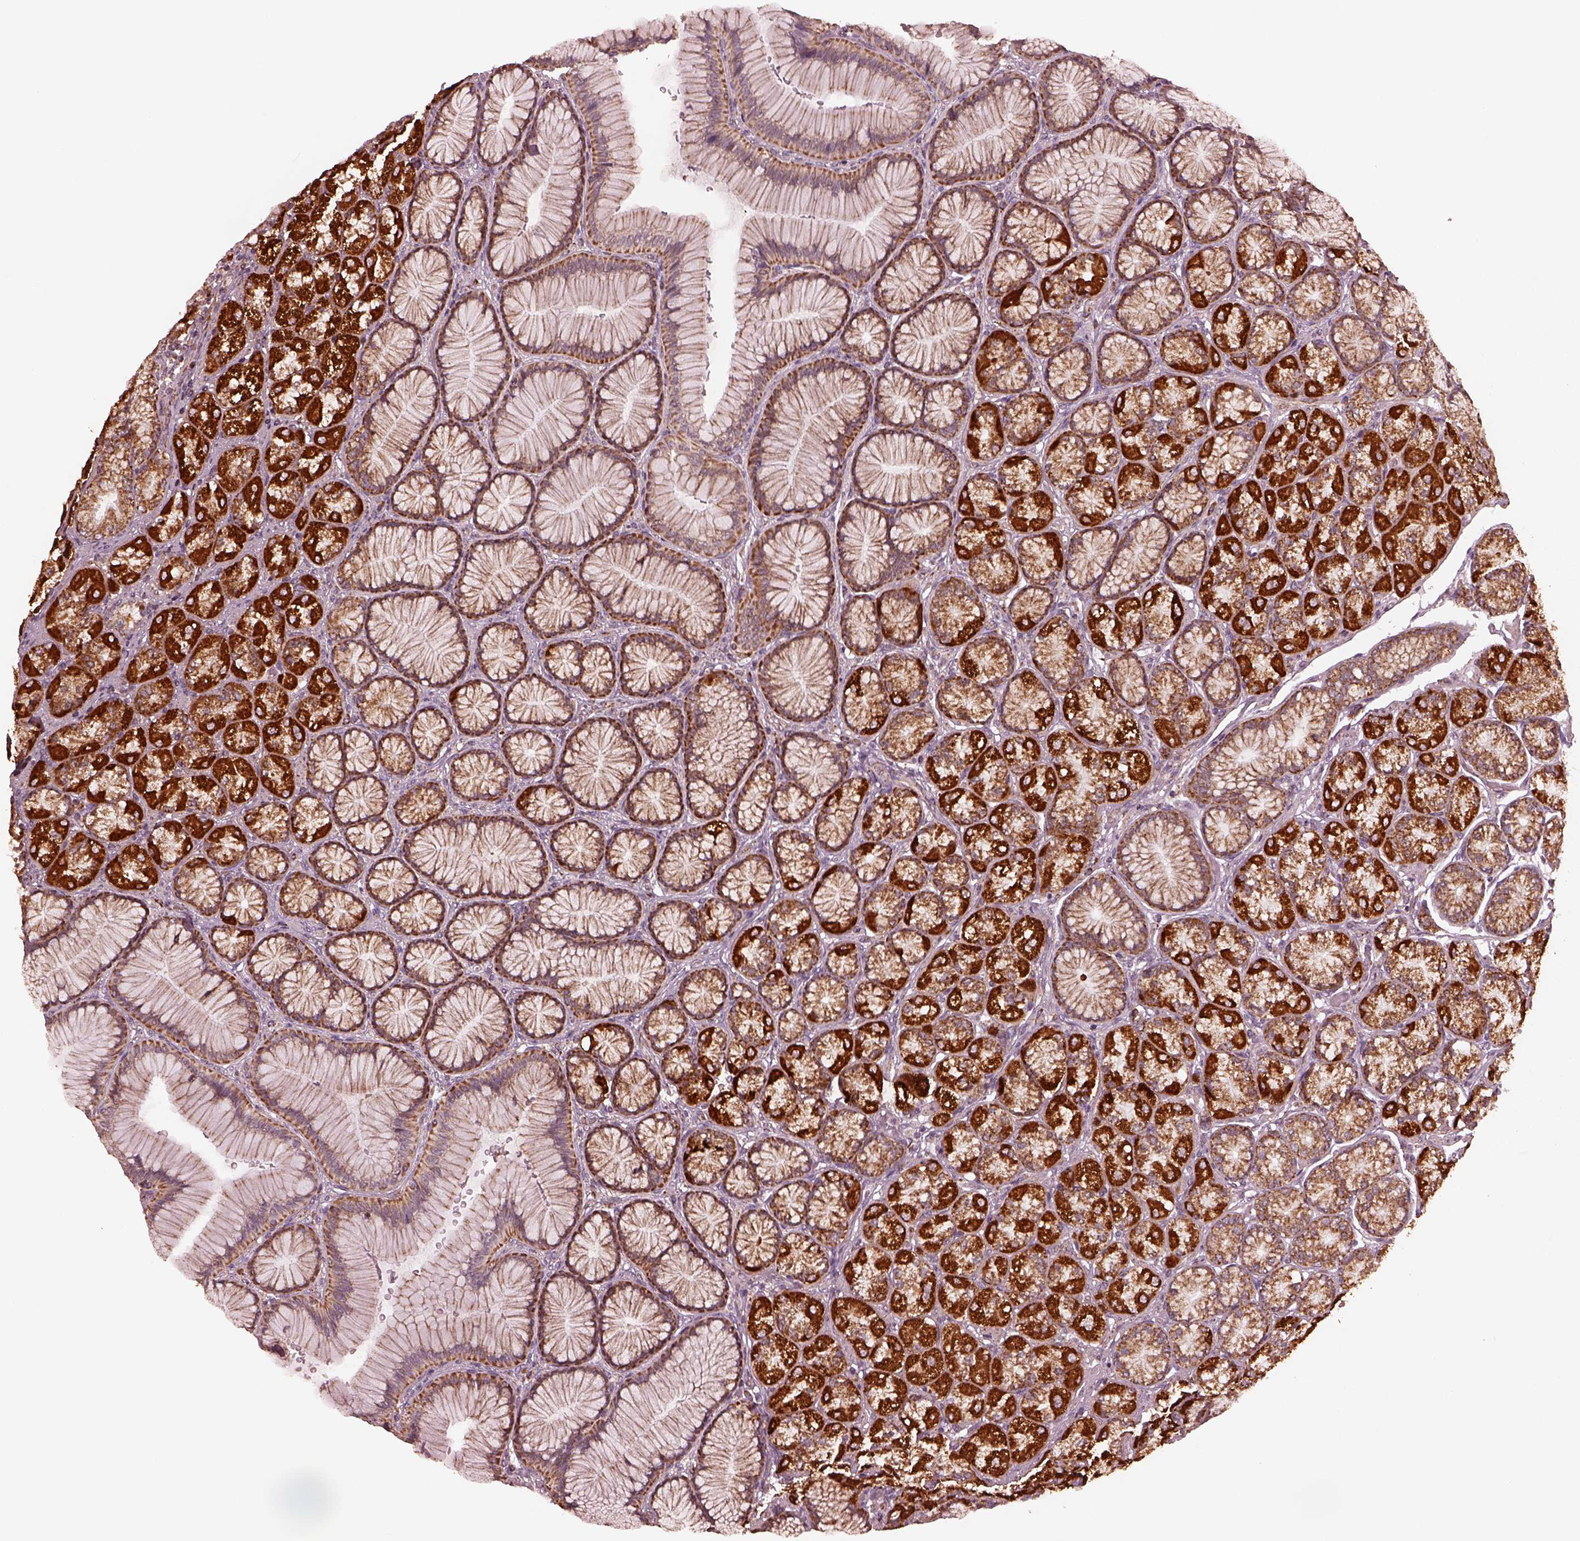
{"staining": {"intensity": "strong", "quantity": ">75%", "location": "cytoplasmic/membranous"}, "tissue": "stomach", "cell_type": "Glandular cells", "image_type": "normal", "snomed": [{"axis": "morphology", "description": "Normal tissue, NOS"}, {"axis": "morphology", "description": "Adenocarcinoma, NOS"}, {"axis": "morphology", "description": "Adenocarcinoma, High grade"}, {"axis": "topography", "description": "Stomach, upper"}, {"axis": "topography", "description": "Stomach"}], "caption": "Stomach stained with DAB immunohistochemistry (IHC) displays high levels of strong cytoplasmic/membranous positivity in approximately >75% of glandular cells.", "gene": "NDUFB10", "patient": {"sex": "female", "age": 65}}